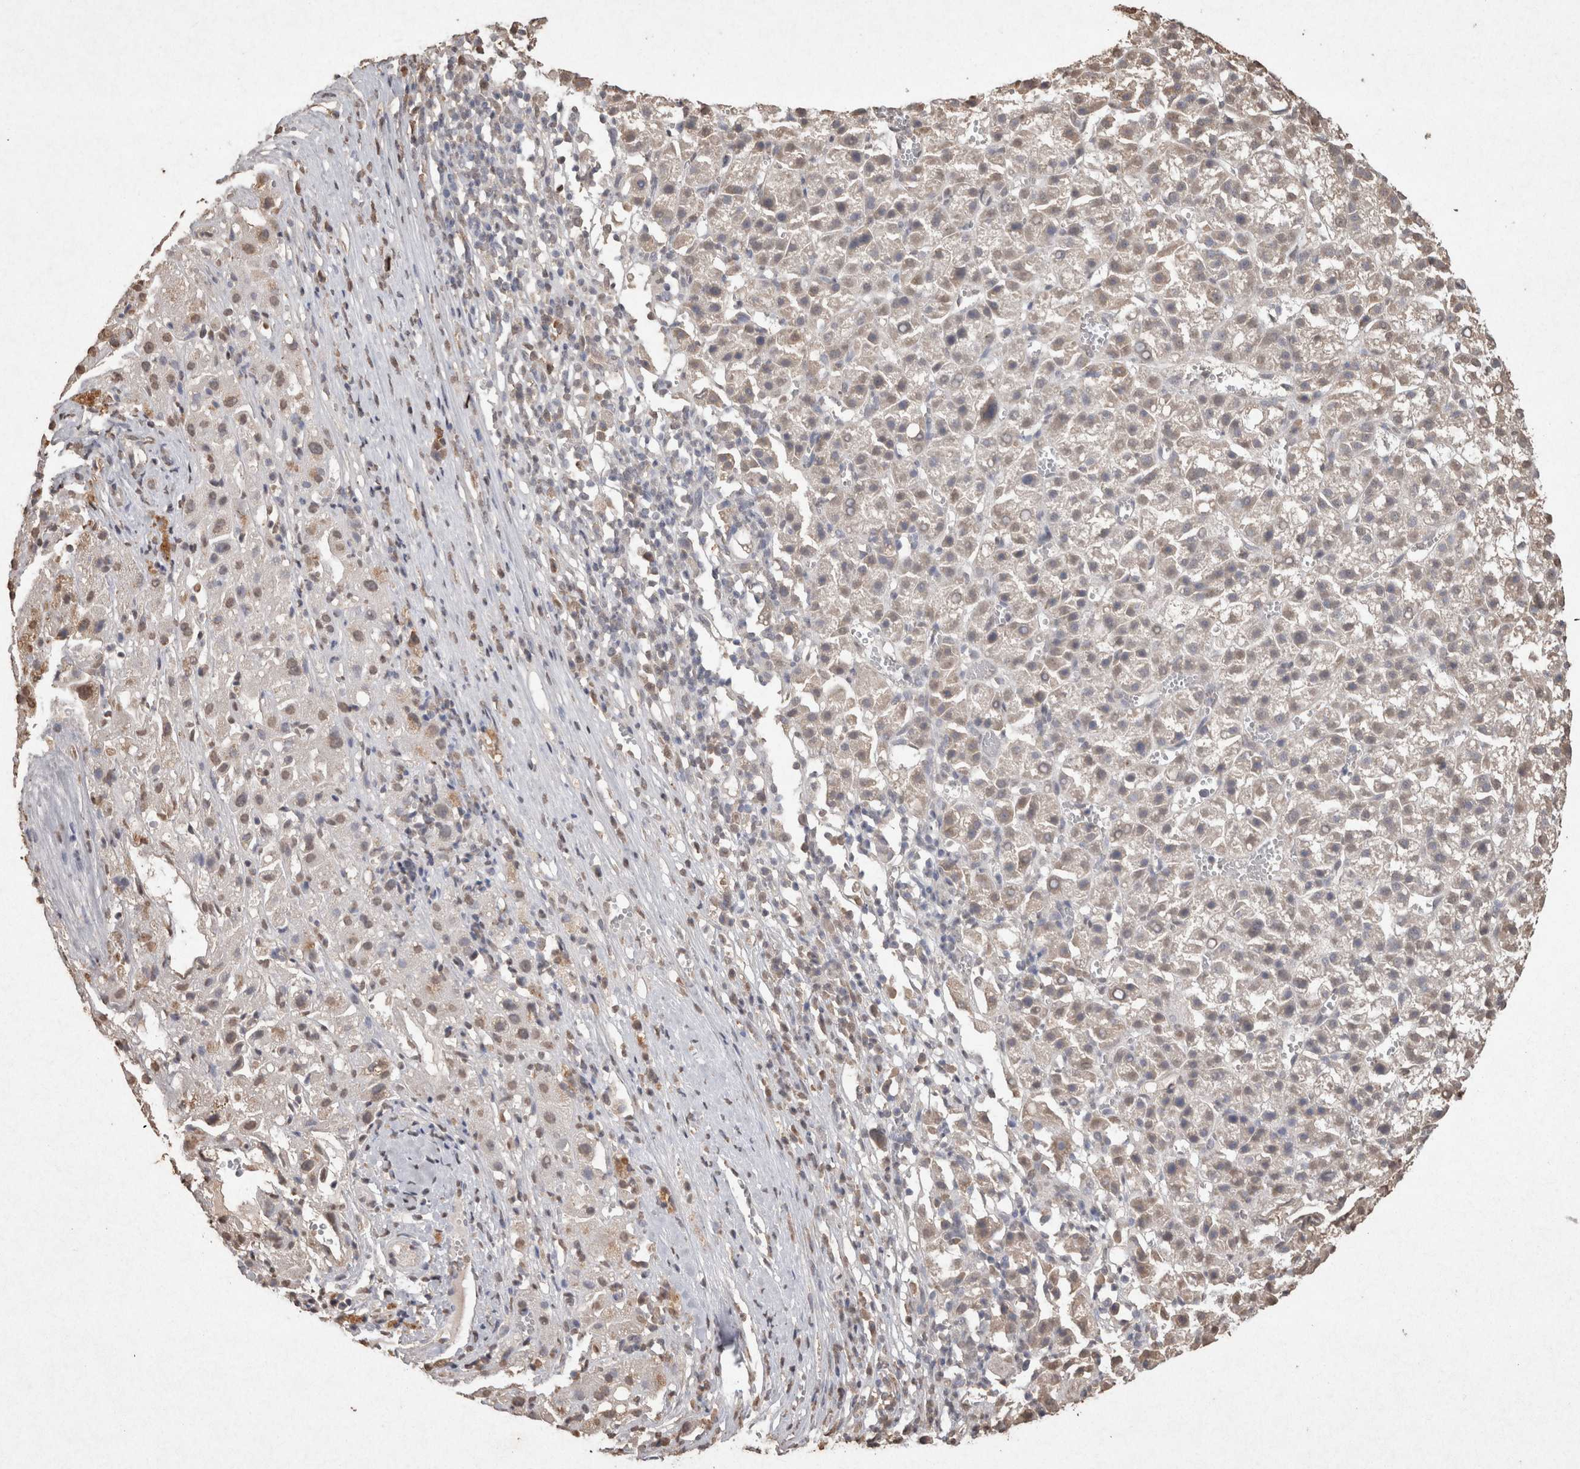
{"staining": {"intensity": "weak", "quantity": "<25%", "location": "cytoplasmic/membranous"}, "tissue": "liver cancer", "cell_type": "Tumor cells", "image_type": "cancer", "snomed": [{"axis": "morphology", "description": "Carcinoma, Hepatocellular, NOS"}, {"axis": "topography", "description": "Liver"}], "caption": "Liver cancer (hepatocellular carcinoma) was stained to show a protein in brown. There is no significant expression in tumor cells.", "gene": "MLX", "patient": {"sex": "female", "age": 58}}